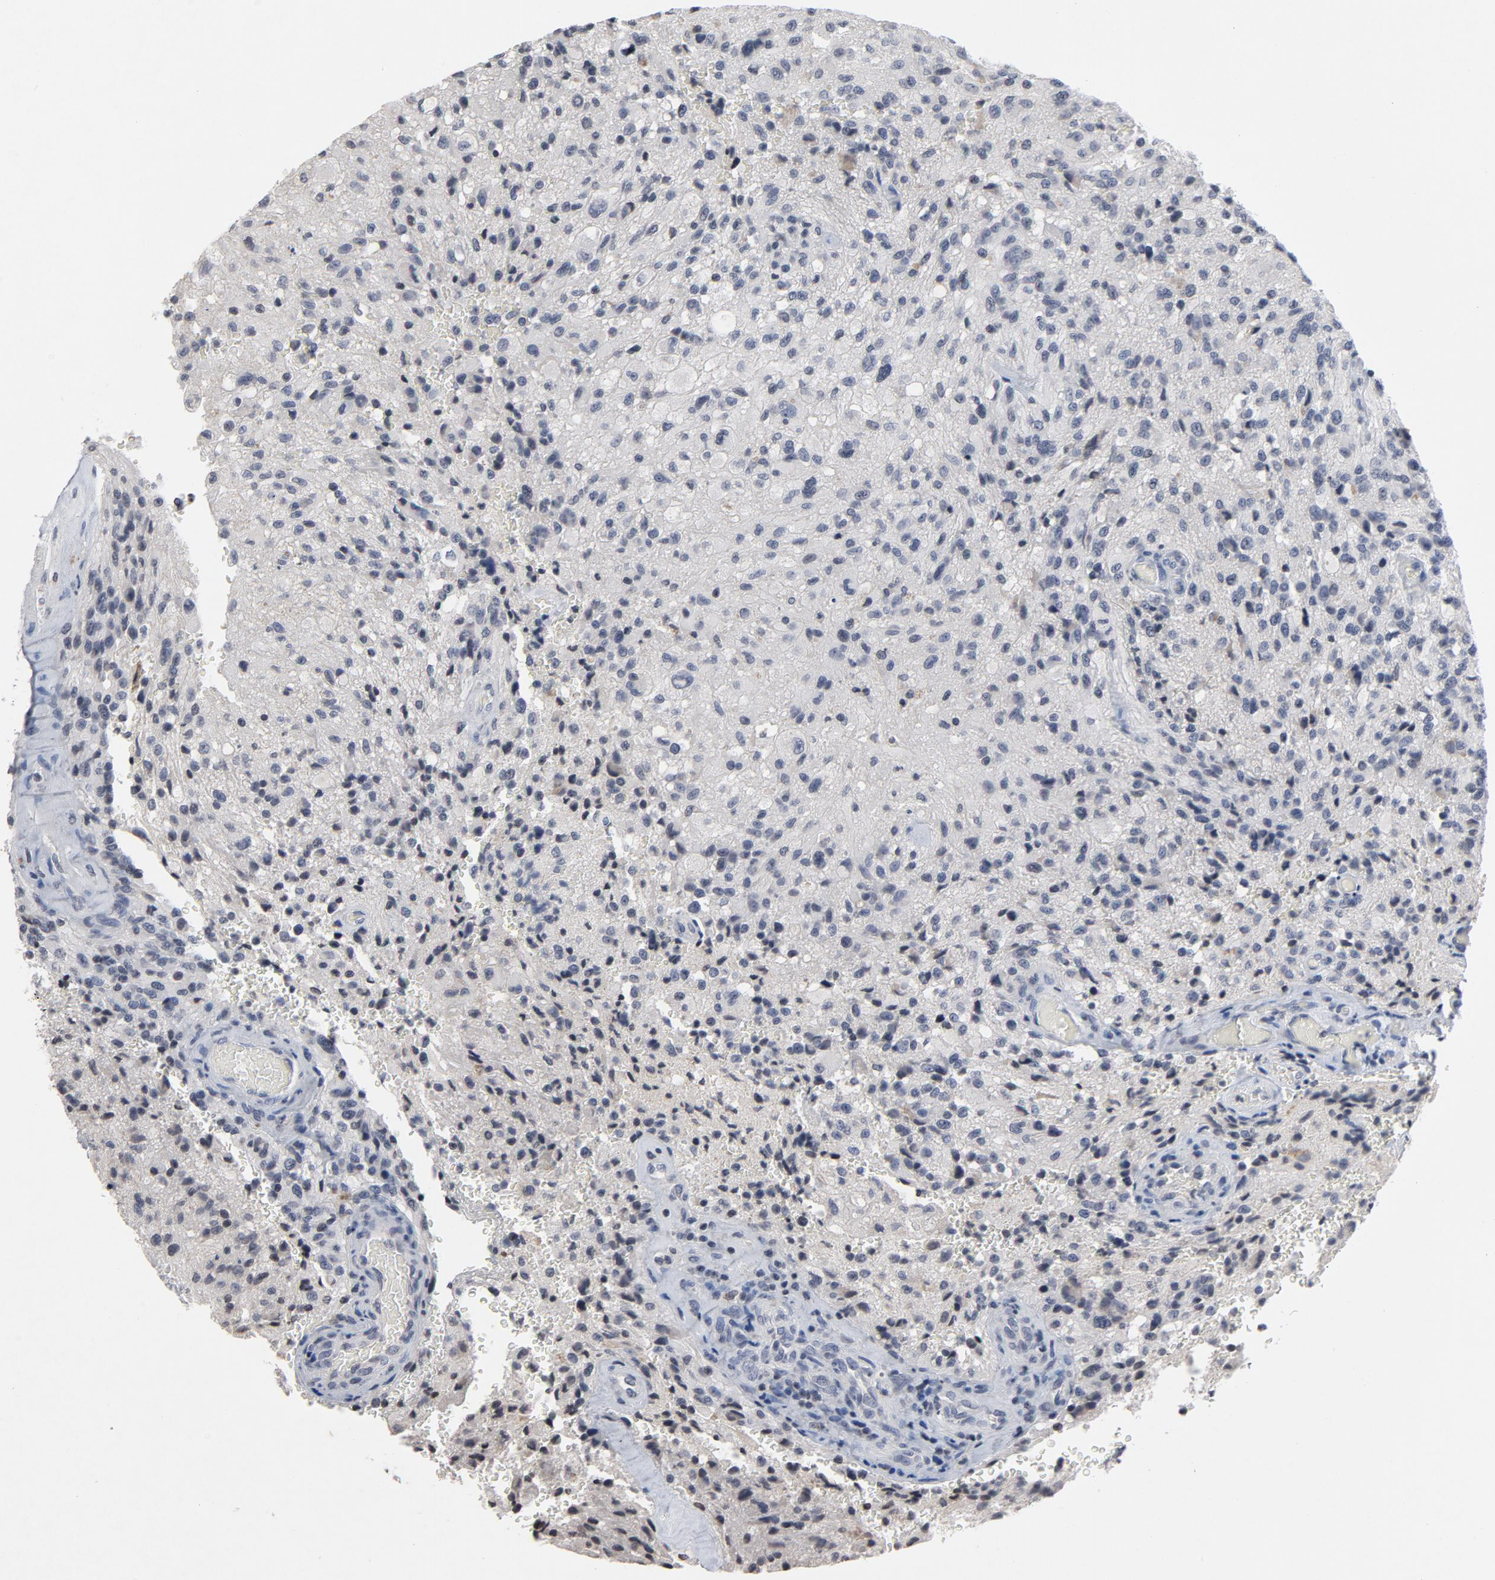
{"staining": {"intensity": "negative", "quantity": "none", "location": "none"}, "tissue": "glioma", "cell_type": "Tumor cells", "image_type": "cancer", "snomed": [{"axis": "morphology", "description": "Normal tissue, NOS"}, {"axis": "morphology", "description": "Glioma, malignant, High grade"}, {"axis": "topography", "description": "Cerebral cortex"}], "caption": "This is an IHC histopathology image of malignant glioma (high-grade). There is no staining in tumor cells.", "gene": "TCL1A", "patient": {"sex": "male", "age": 56}}